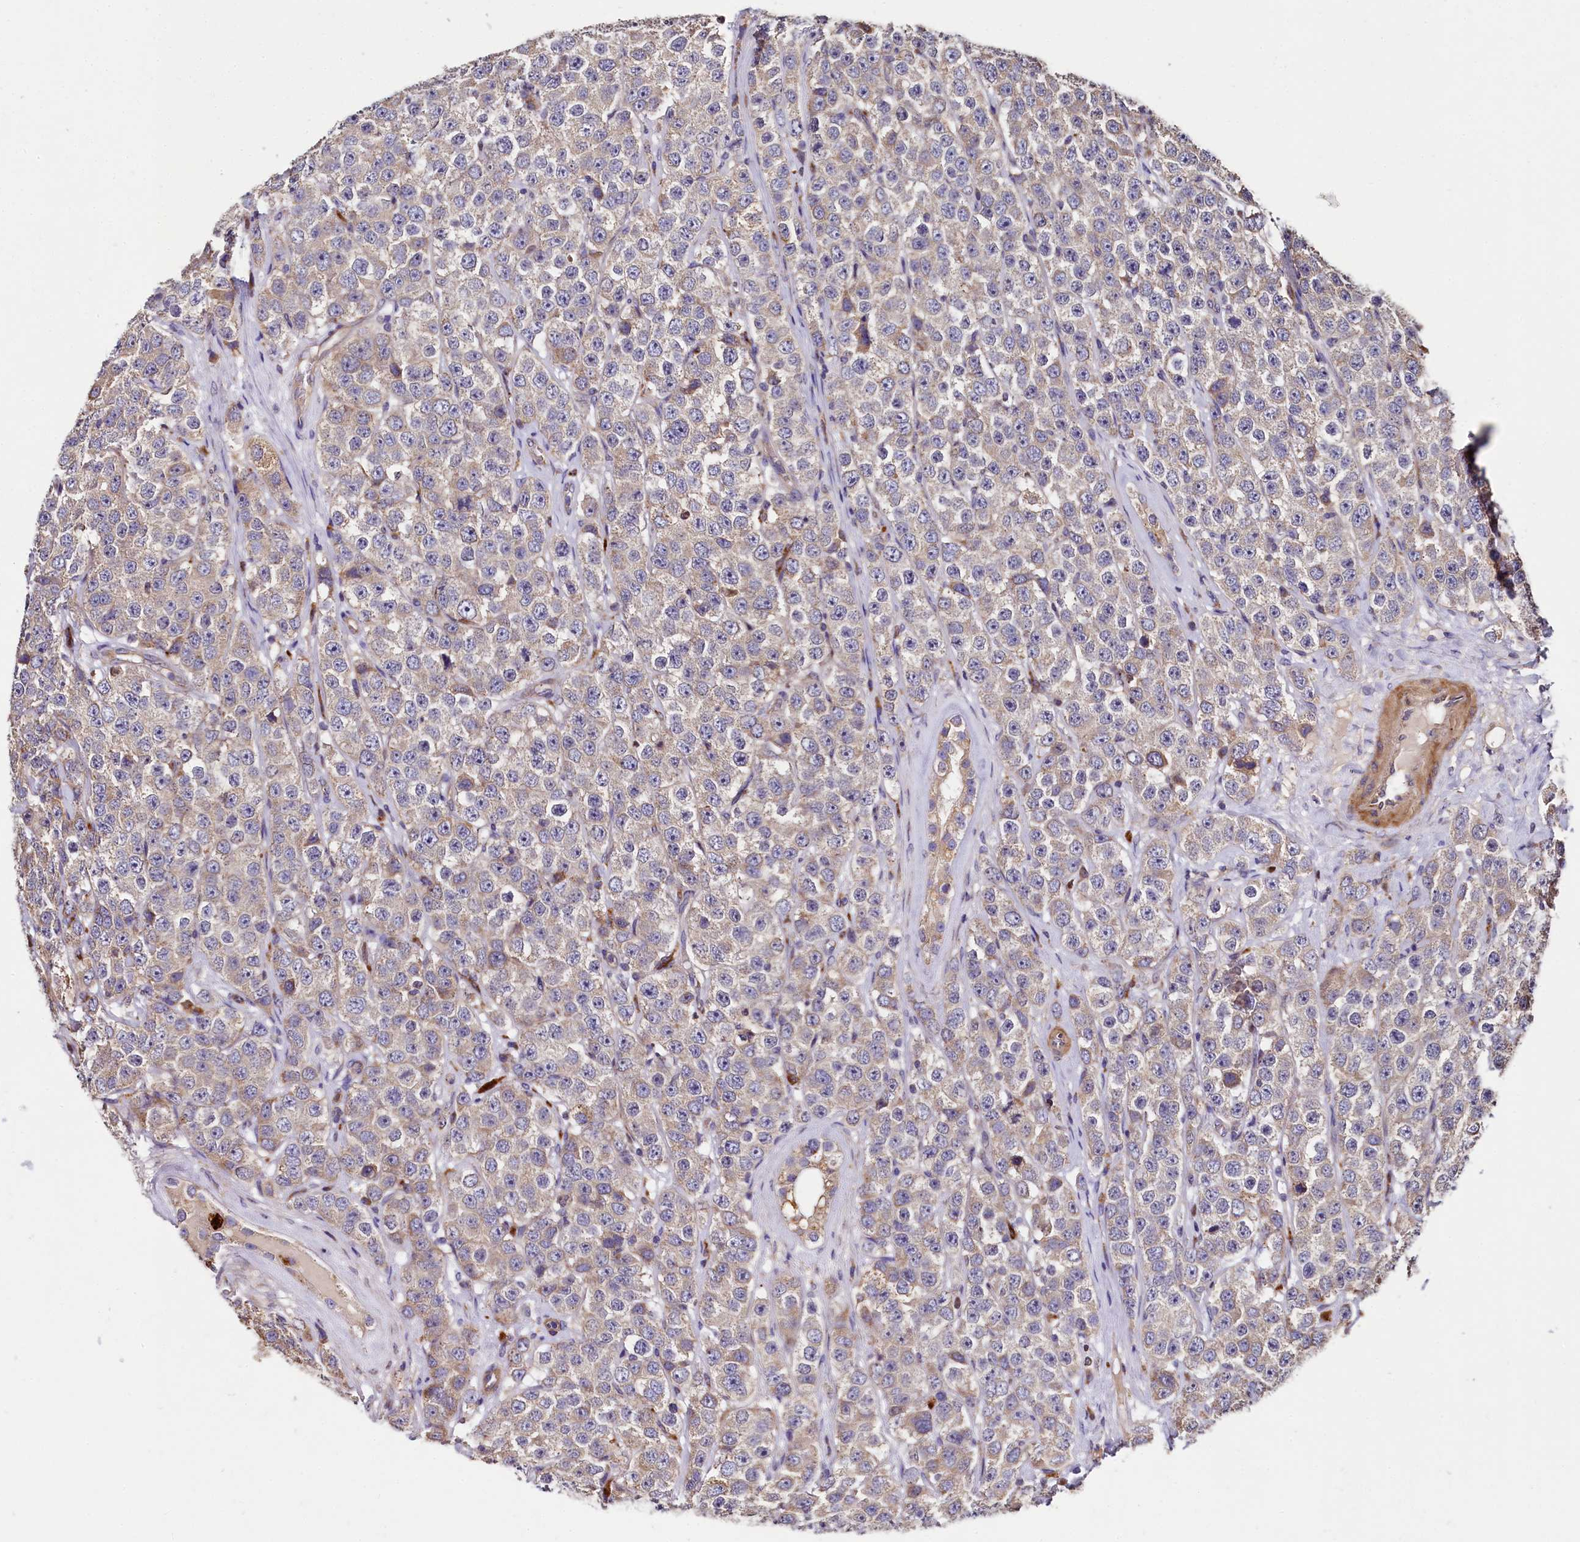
{"staining": {"intensity": "moderate", "quantity": "25%-75%", "location": "cytoplasmic/membranous"}, "tissue": "testis cancer", "cell_type": "Tumor cells", "image_type": "cancer", "snomed": [{"axis": "morphology", "description": "Seminoma, NOS"}, {"axis": "topography", "description": "Testis"}], "caption": "DAB (3,3'-diaminobenzidine) immunohistochemical staining of testis cancer (seminoma) demonstrates moderate cytoplasmic/membranous protein positivity in approximately 25%-75% of tumor cells. The staining was performed using DAB (3,3'-diaminobenzidine) to visualize the protein expression in brown, while the nuclei were stained in blue with hematoxylin (Magnification: 20x).", "gene": "SPRYD3", "patient": {"sex": "male", "age": 28}}